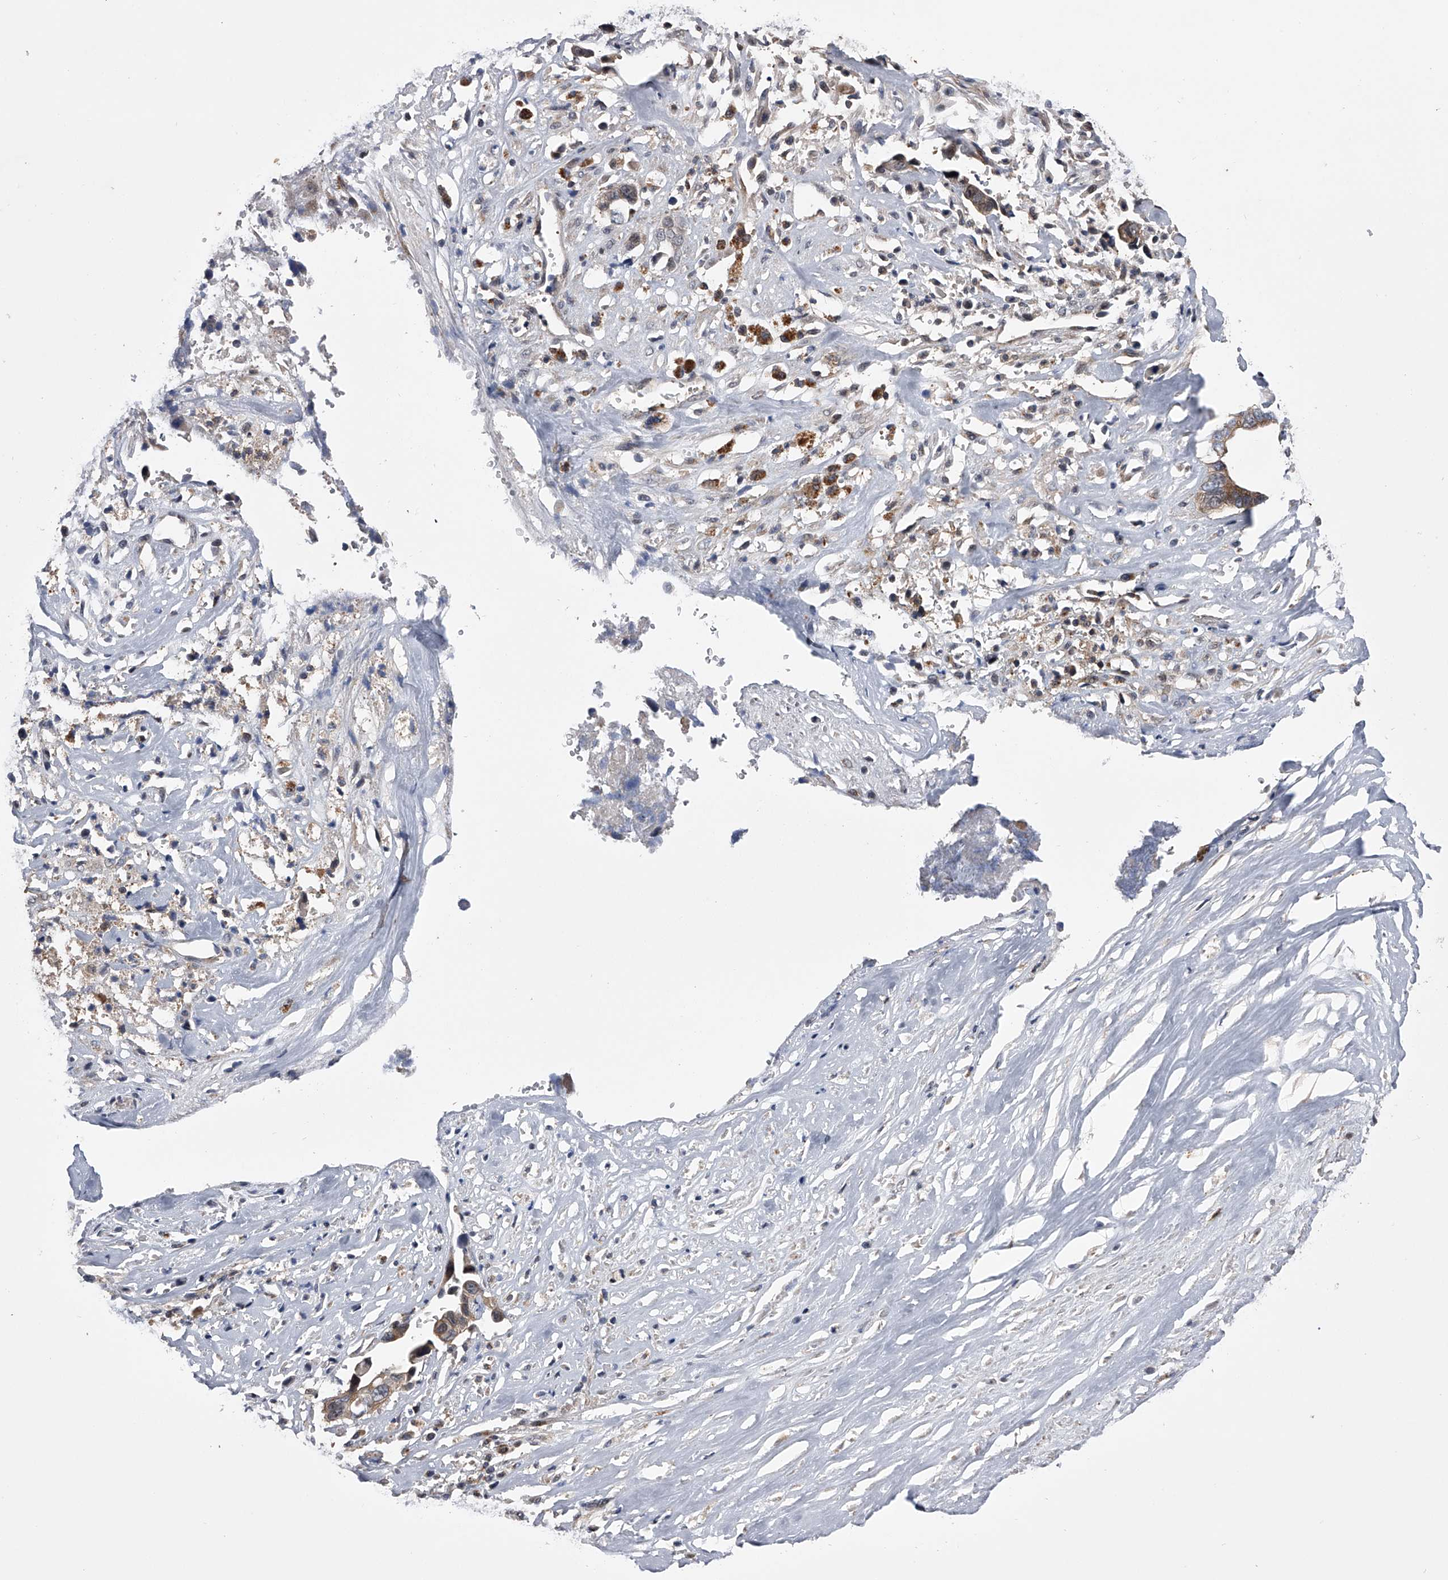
{"staining": {"intensity": "weak", "quantity": ">75%", "location": "cytoplasmic/membranous"}, "tissue": "liver cancer", "cell_type": "Tumor cells", "image_type": "cancer", "snomed": [{"axis": "morphology", "description": "Cholangiocarcinoma"}, {"axis": "topography", "description": "Liver"}], "caption": "This photomicrograph displays IHC staining of human liver cancer, with low weak cytoplasmic/membranous positivity in about >75% of tumor cells.", "gene": "PAN3", "patient": {"sex": "female", "age": 79}}